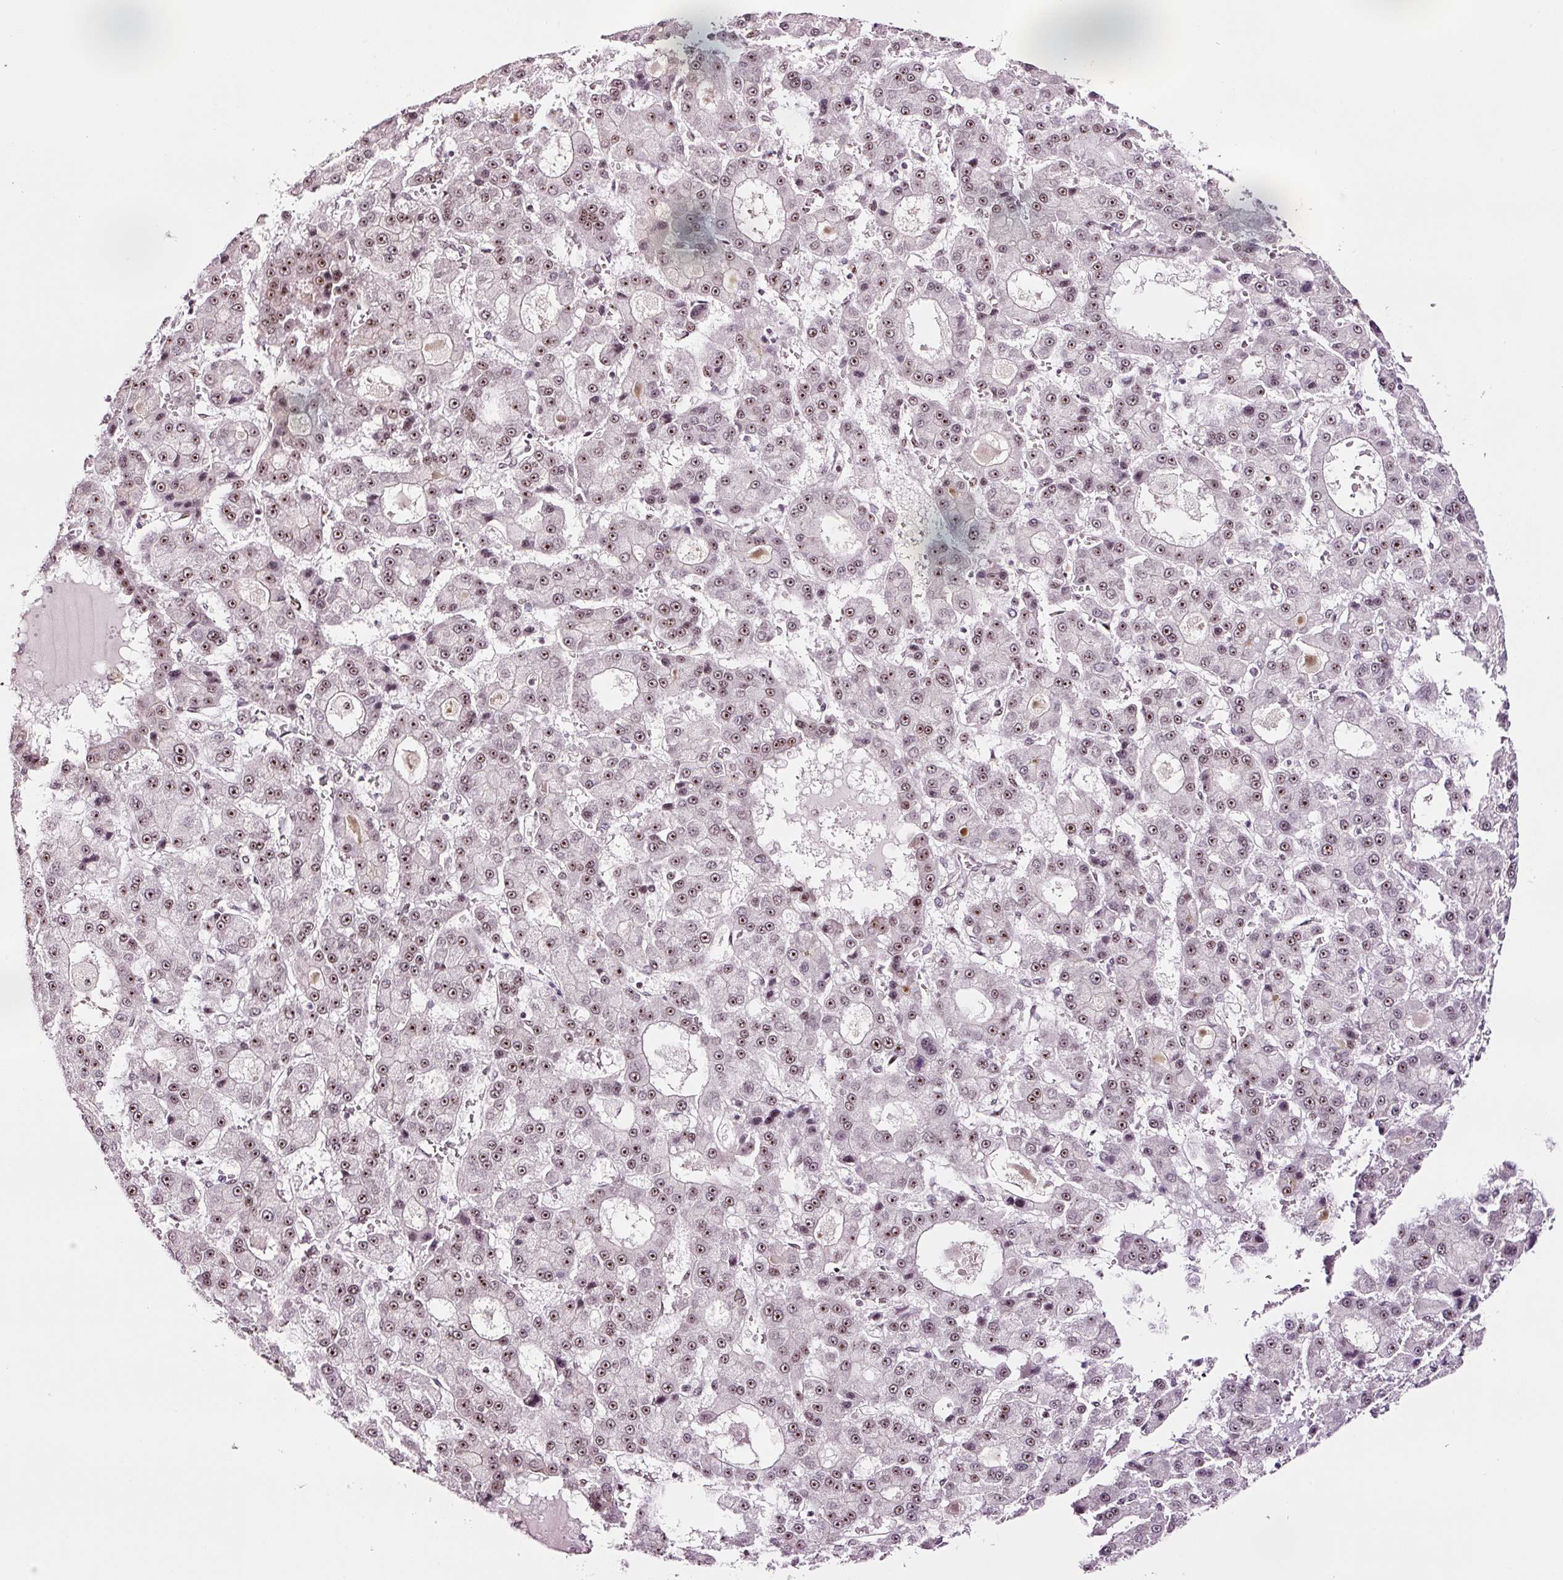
{"staining": {"intensity": "moderate", "quantity": ">75%", "location": "nuclear"}, "tissue": "liver cancer", "cell_type": "Tumor cells", "image_type": "cancer", "snomed": [{"axis": "morphology", "description": "Carcinoma, Hepatocellular, NOS"}, {"axis": "topography", "description": "Liver"}], "caption": "This is an image of immunohistochemistry staining of liver cancer (hepatocellular carcinoma), which shows moderate expression in the nuclear of tumor cells.", "gene": "GNL3", "patient": {"sex": "male", "age": 70}}